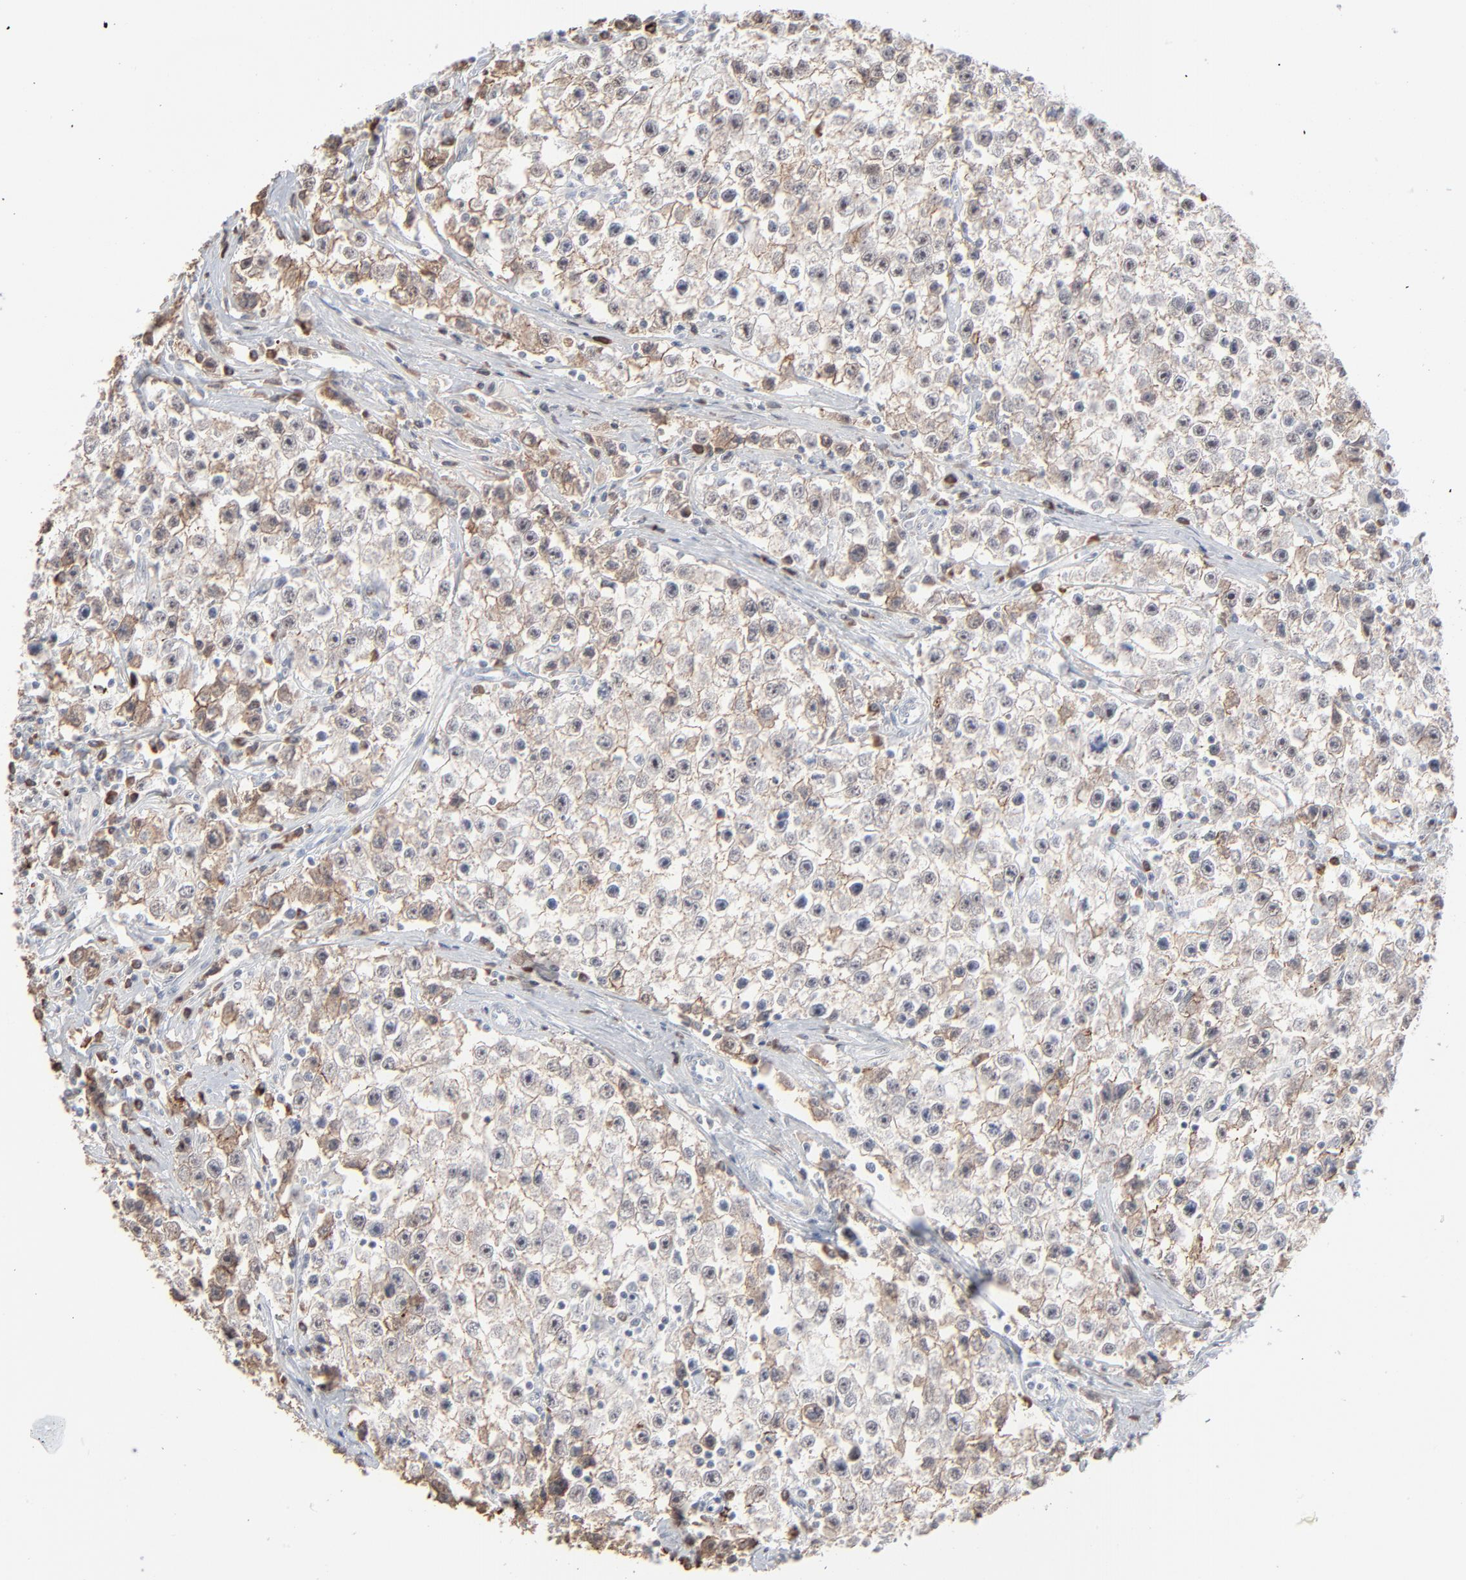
{"staining": {"intensity": "moderate", "quantity": "25%-75%", "location": "cytoplasmic/membranous"}, "tissue": "testis cancer", "cell_type": "Tumor cells", "image_type": "cancer", "snomed": [{"axis": "morphology", "description": "Seminoma, NOS"}, {"axis": "topography", "description": "Testis"}], "caption": "A photomicrograph showing moderate cytoplasmic/membranous expression in approximately 25%-75% of tumor cells in testis cancer, as visualized by brown immunohistochemical staining.", "gene": "MPHOSPH6", "patient": {"sex": "male", "age": 35}}